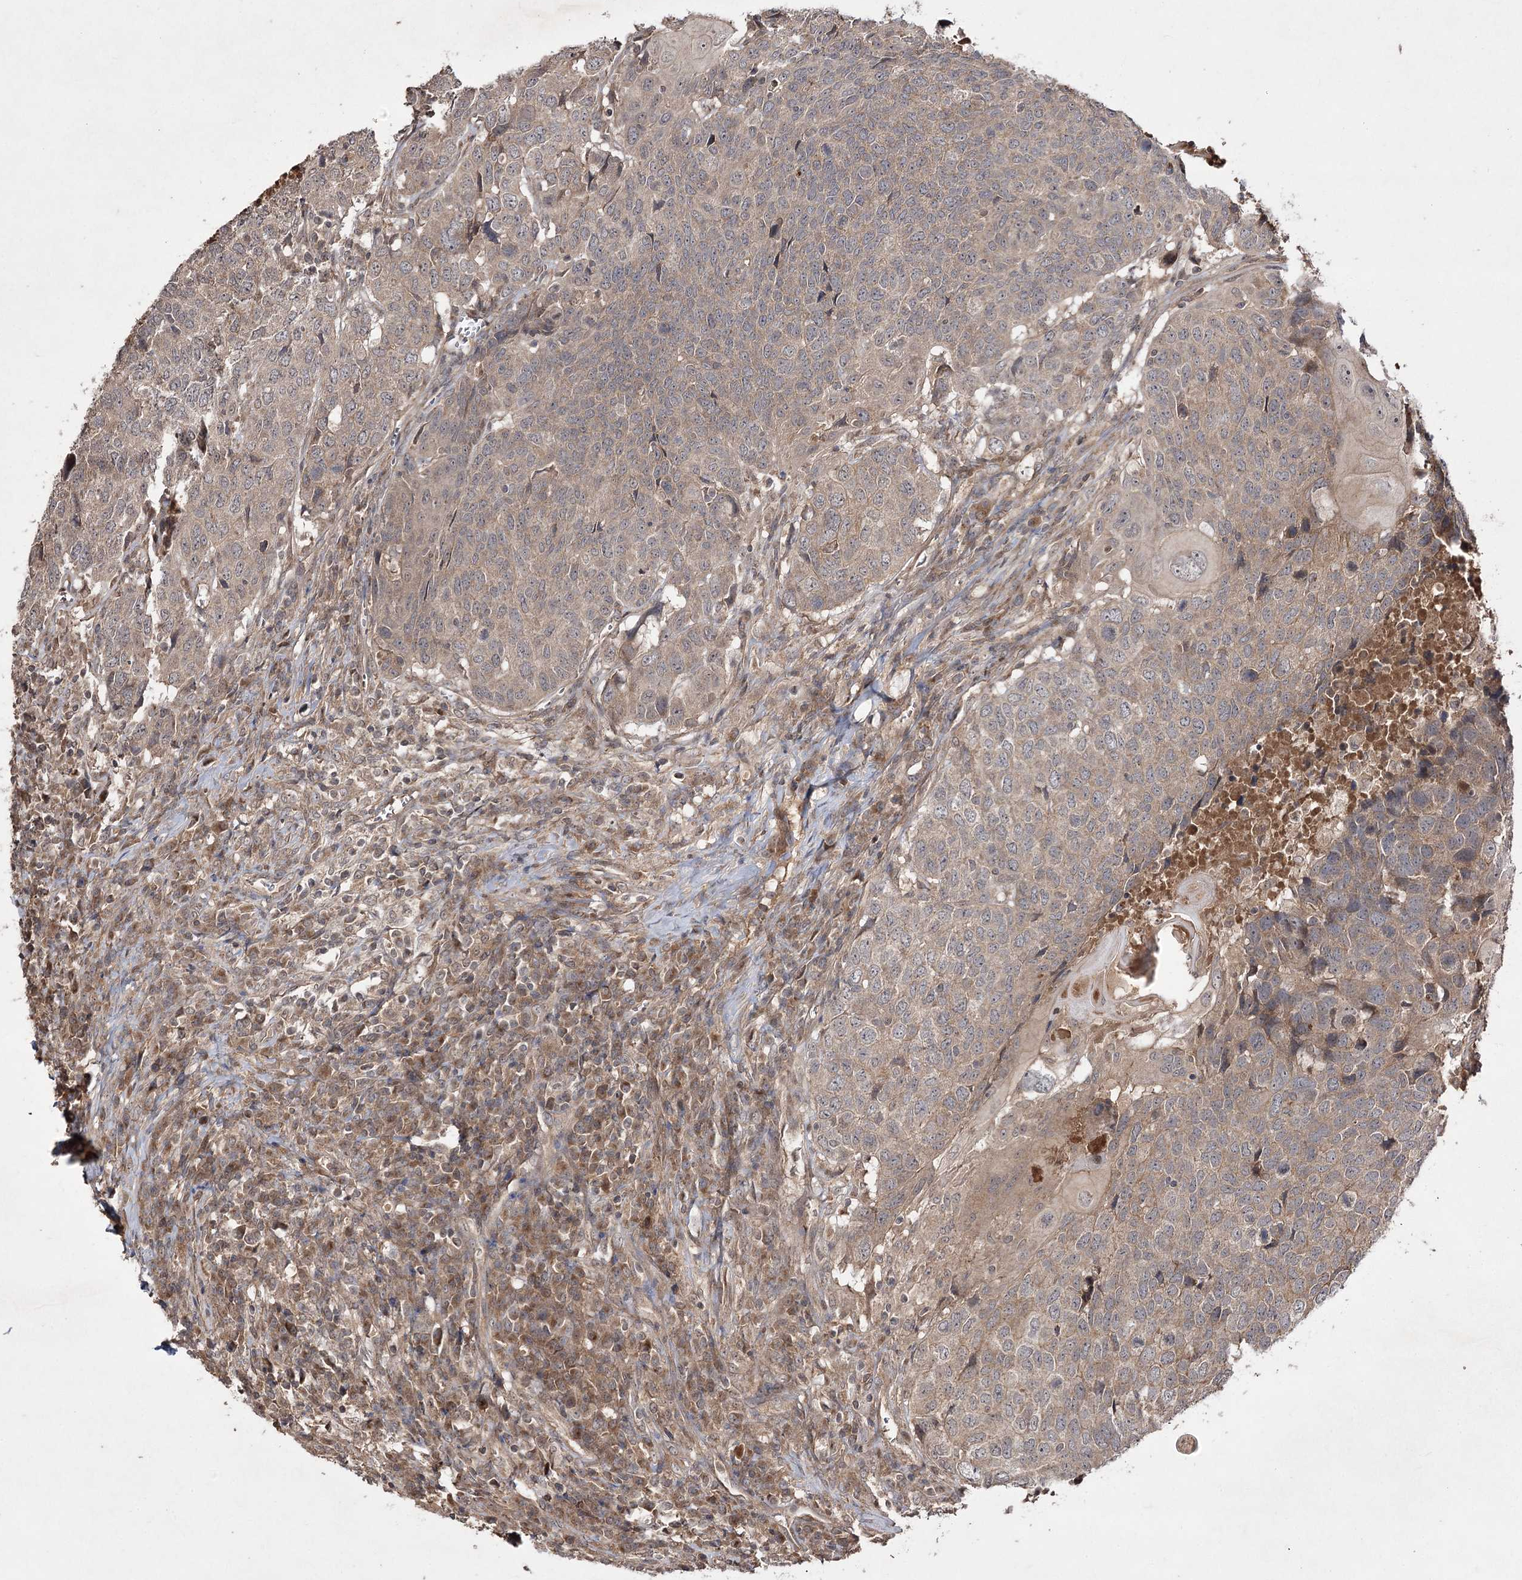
{"staining": {"intensity": "weak", "quantity": "25%-75%", "location": "cytoplasmic/membranous"}, "tissue": "head and neck cancer", "cell_type": "Tumor cells", "image_type": "cancer", "snomed": [{"axis": "morphology", "description": "Squamous cell carcinoma, NOS"}, {"axis": "topography", "description": "Head-Neck"}], "caption": "Brown immunohistochemical staining in squamous cell carcinoma (head and neck) shows weak cytoplasmic/membranous staining in approximately 25%-75% of tumor cells.", "gene": "FANCL", "patient": {"sex": "male", "age": 66}}